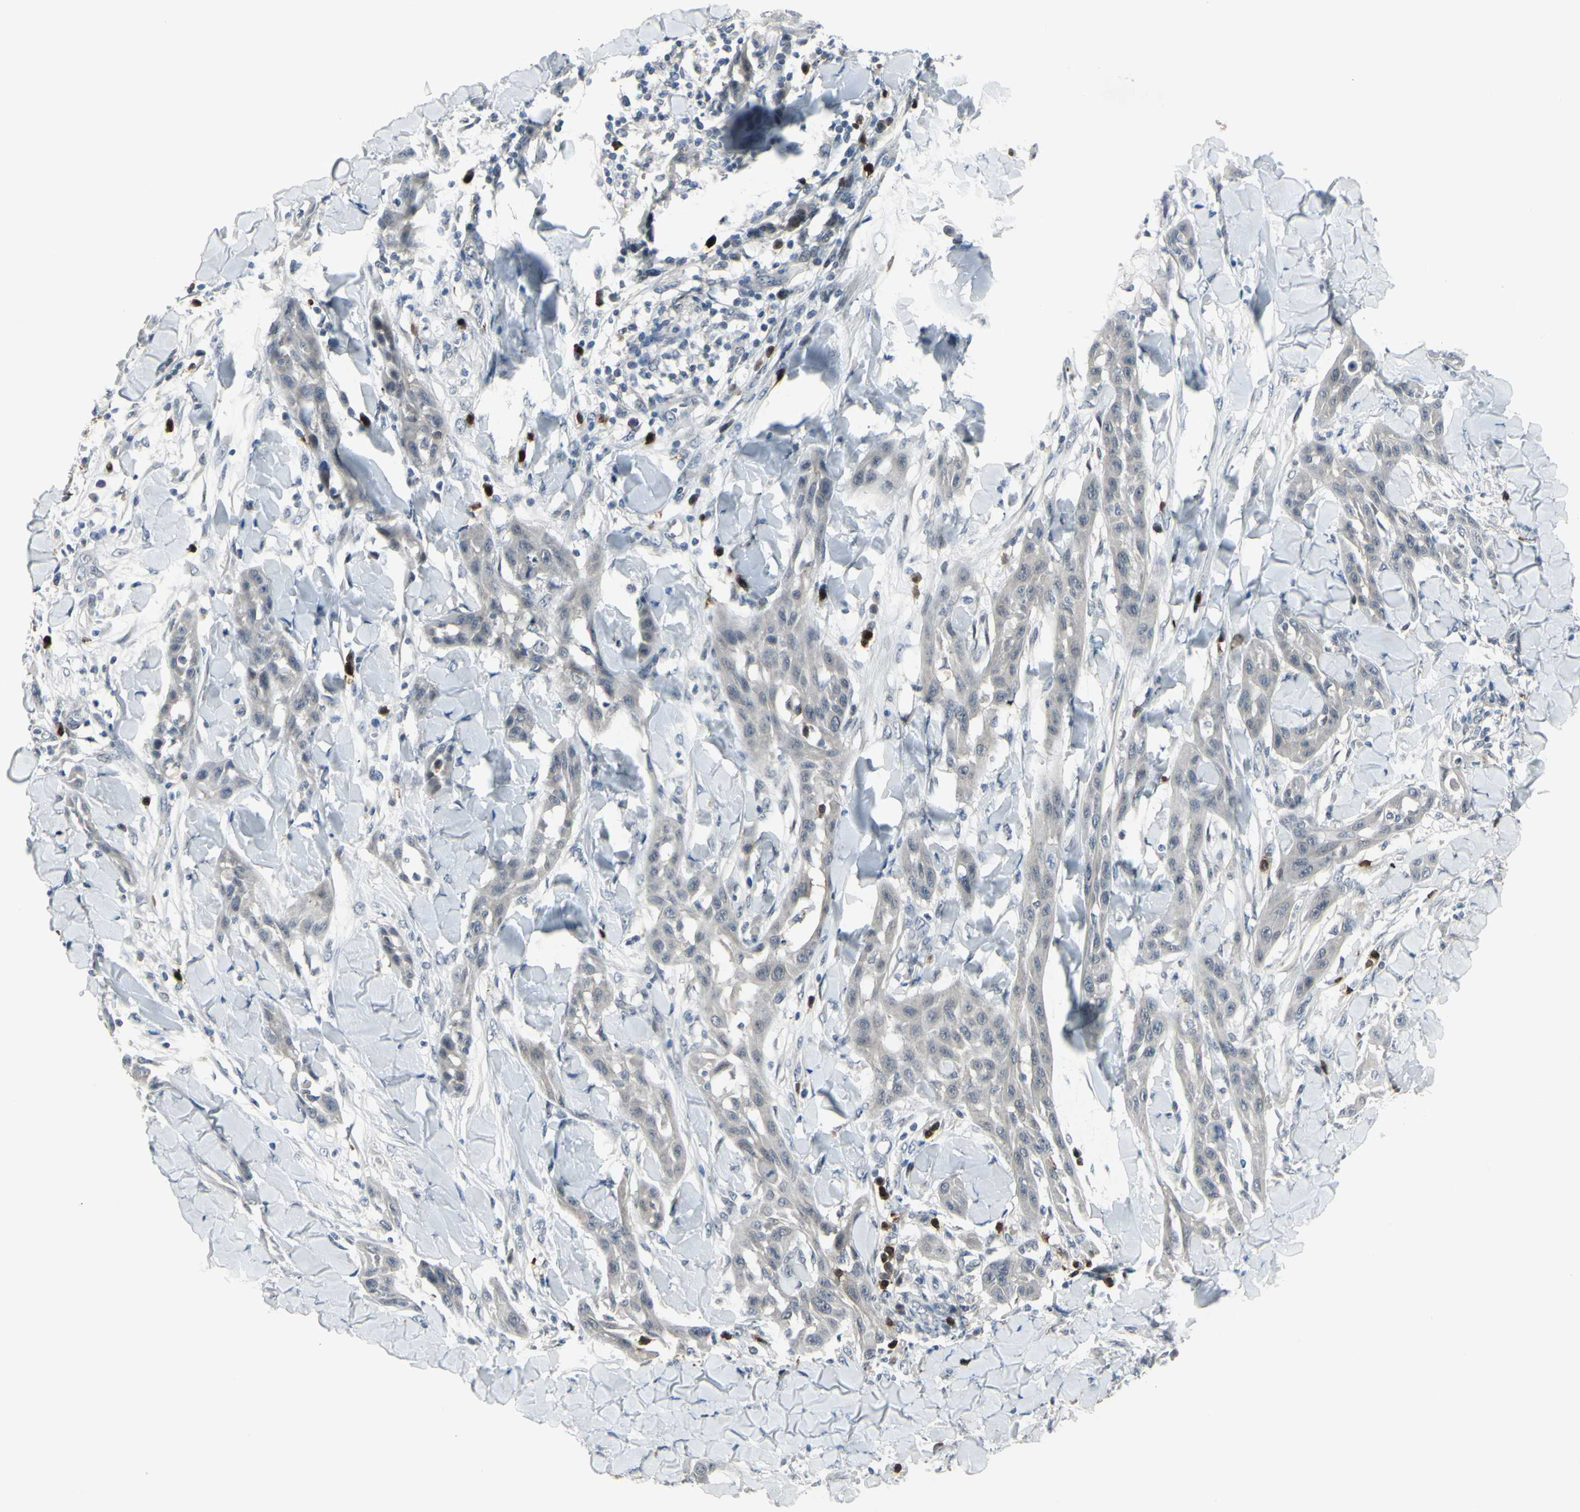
{"staining": {"intensity": "negative", "quantity": "none", "location": "none"}, "tissue": "skin cancer", "cell_type": "Tumor cells", "image_type": "cancer", "snomed": [{"axis": "morphology", "description": "Squamous cell carcinoma, NOS"}, {"axis": "topography", "description": "Skin"}], "caption": "Tumor cells are negative for brown protein staining in skin cancer (squamous cell carcinoma).", "gene": "ETNK1", "patient": {"sex": "male", "age": 24}}